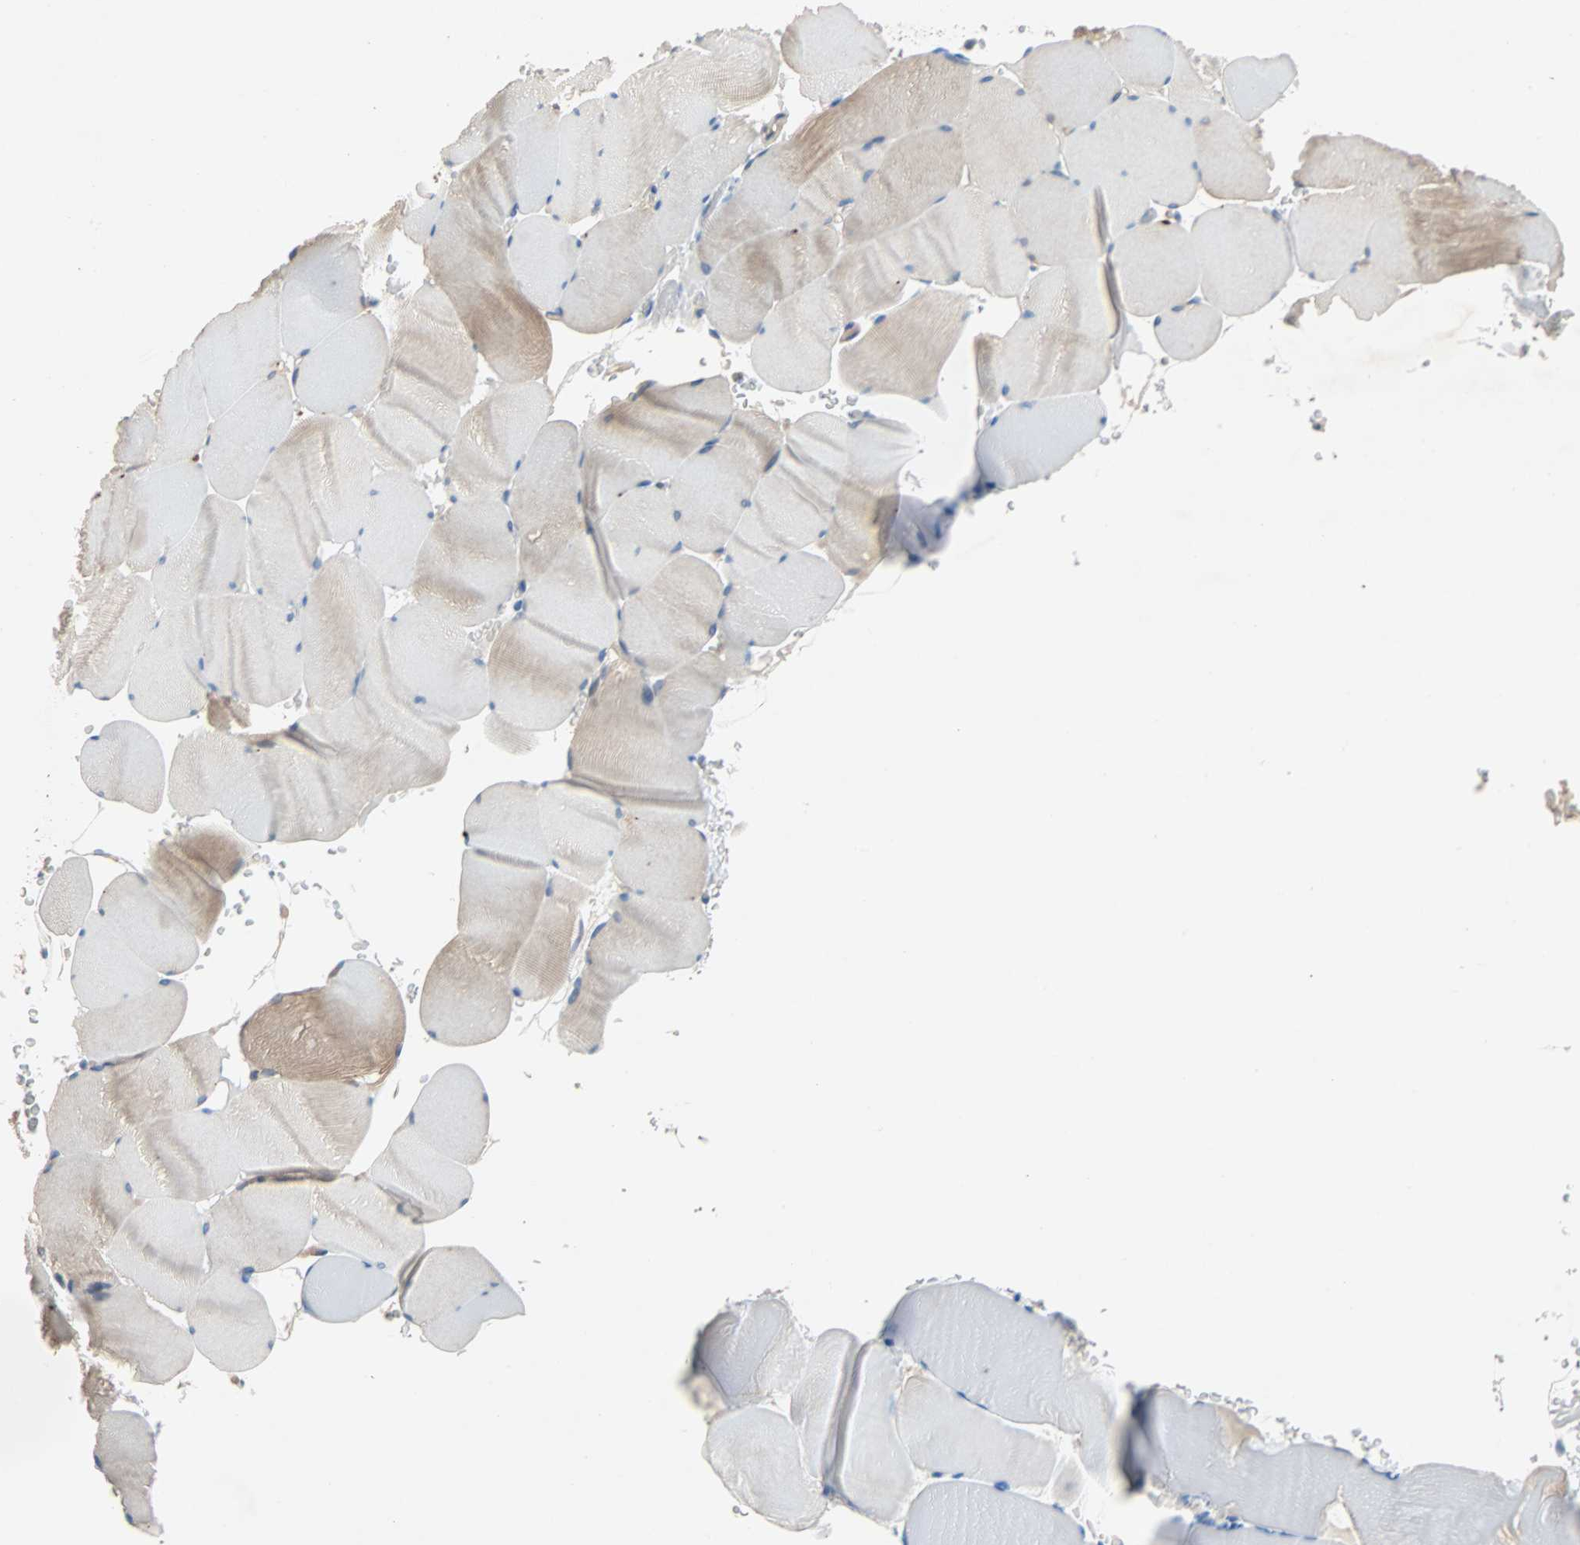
{"staining": {"intensity": "weak", "quantity": "25%-75%", "location": "cytoplasmic/membranous"}, "tissue": "skeletal muscle", "cell_type": "Myocytes", "image_type": "normal", "snomed": [{"axis": "morphology", "description": "Normal tissue, NOS"}, {"axis": "topography", "description": "Skeletal muscle"}], "caption": "DAB immunohistochemical staining of unremarkable skeletal muscle exhibits weak cytoplasmic/membranous protein expression in approximately 25%-75% of myocytes.", "gene": "TNFRSF12A", "patient": {"sex": "male", "age": 62}}